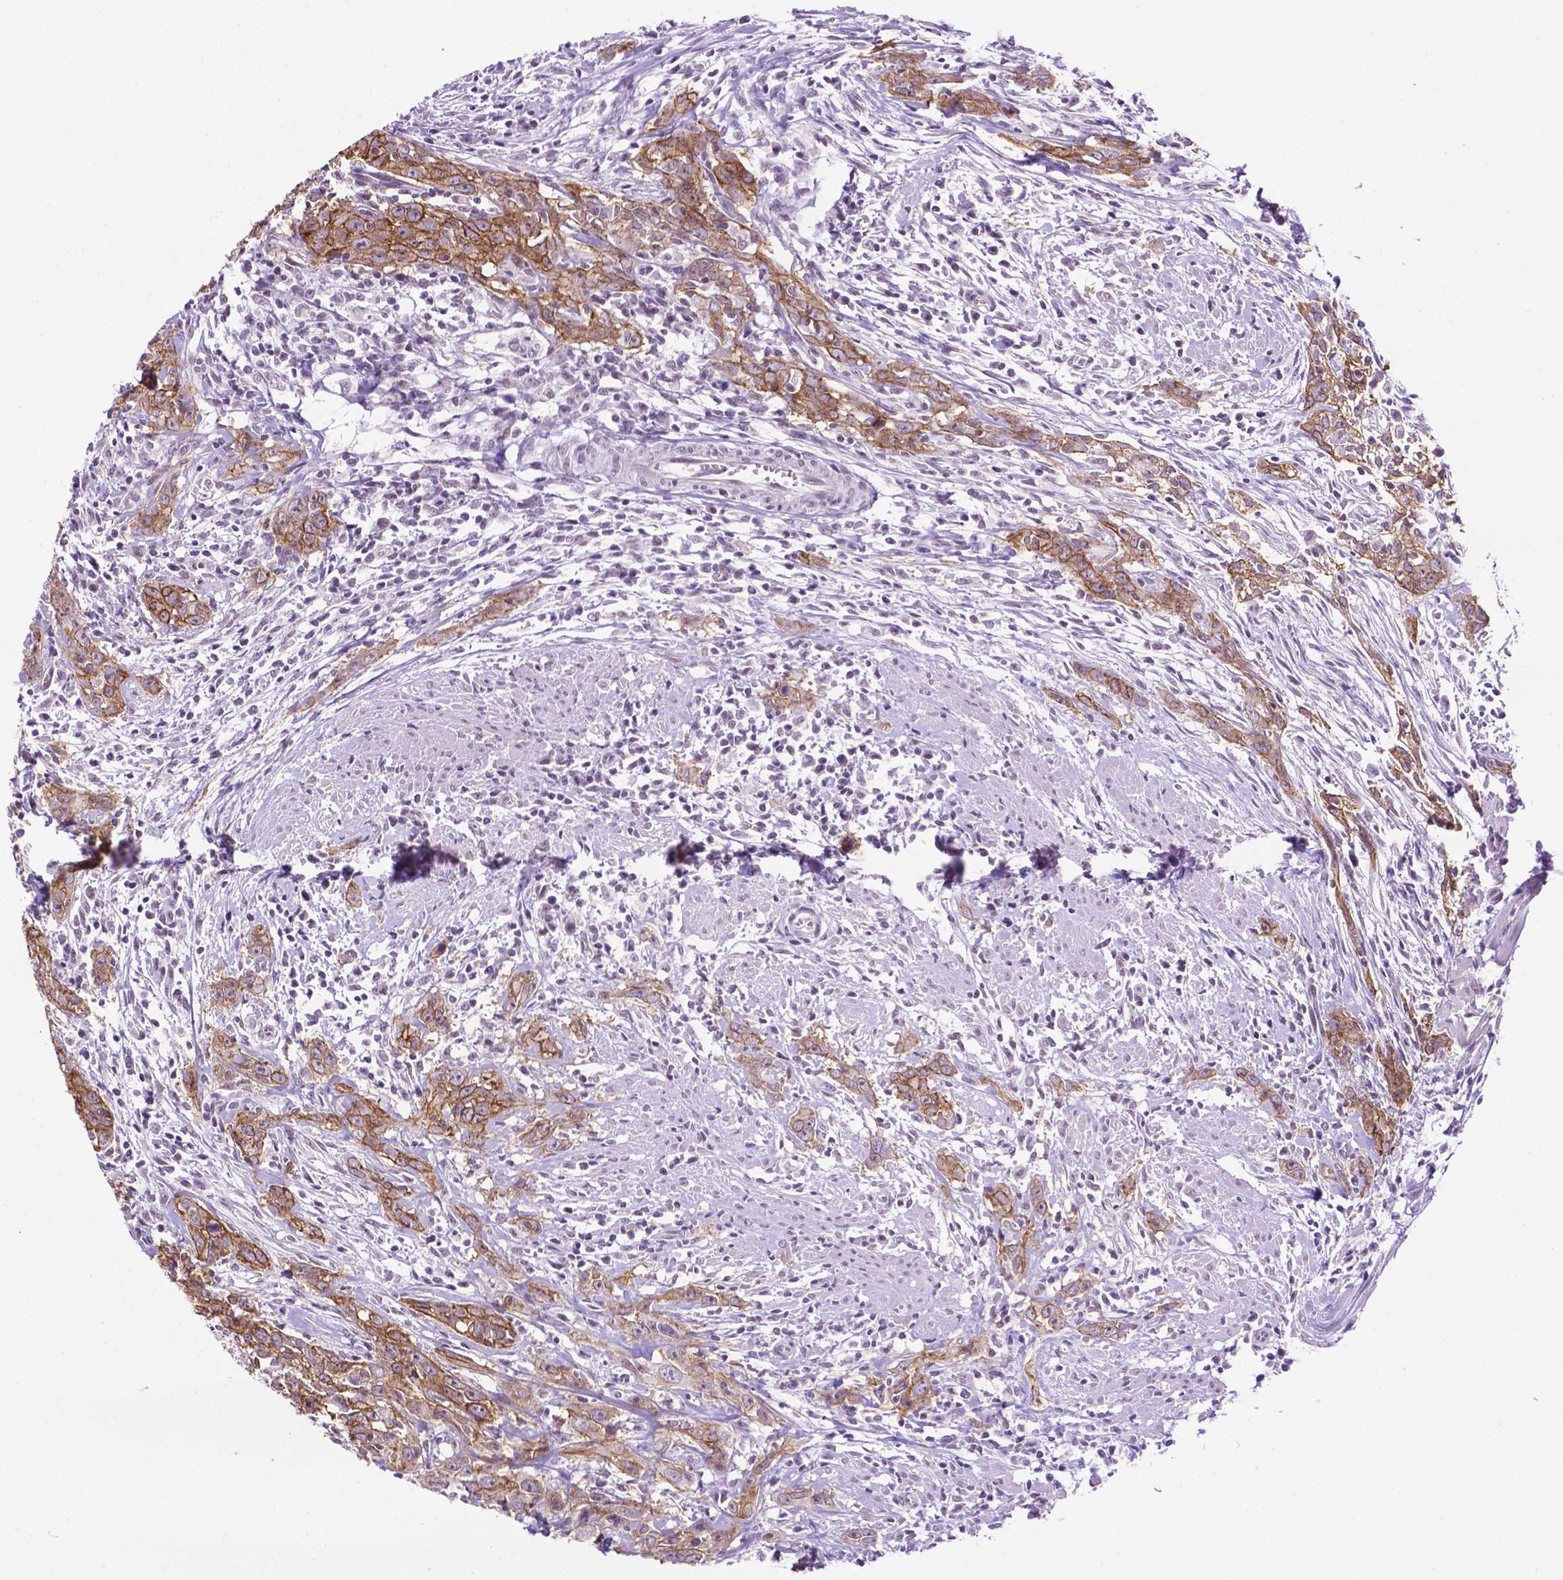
{"staining": {"intensity": "moderate", "quantity": ">75%", "location": "cytoplasmic/membranous"}, "tissue": "urothelial cancer", "cell_type": "Tumor cells", "image_type": "cancer", "snomed": [{"axis": "morphology", "description": "Urothelial carcinoma, High grade"}, {"axis": "topography", "description": "Urinary bladder"}], "caption": "Urothelial carcinoma (high-grade) was stained to show a protein in brown. There is medium levels of moderate cytoplasmic/membranous positivity in approximately >75% of tumor cells.", "gene": "TACSTD2", "patient": {"sex": "male", "age": 83}}